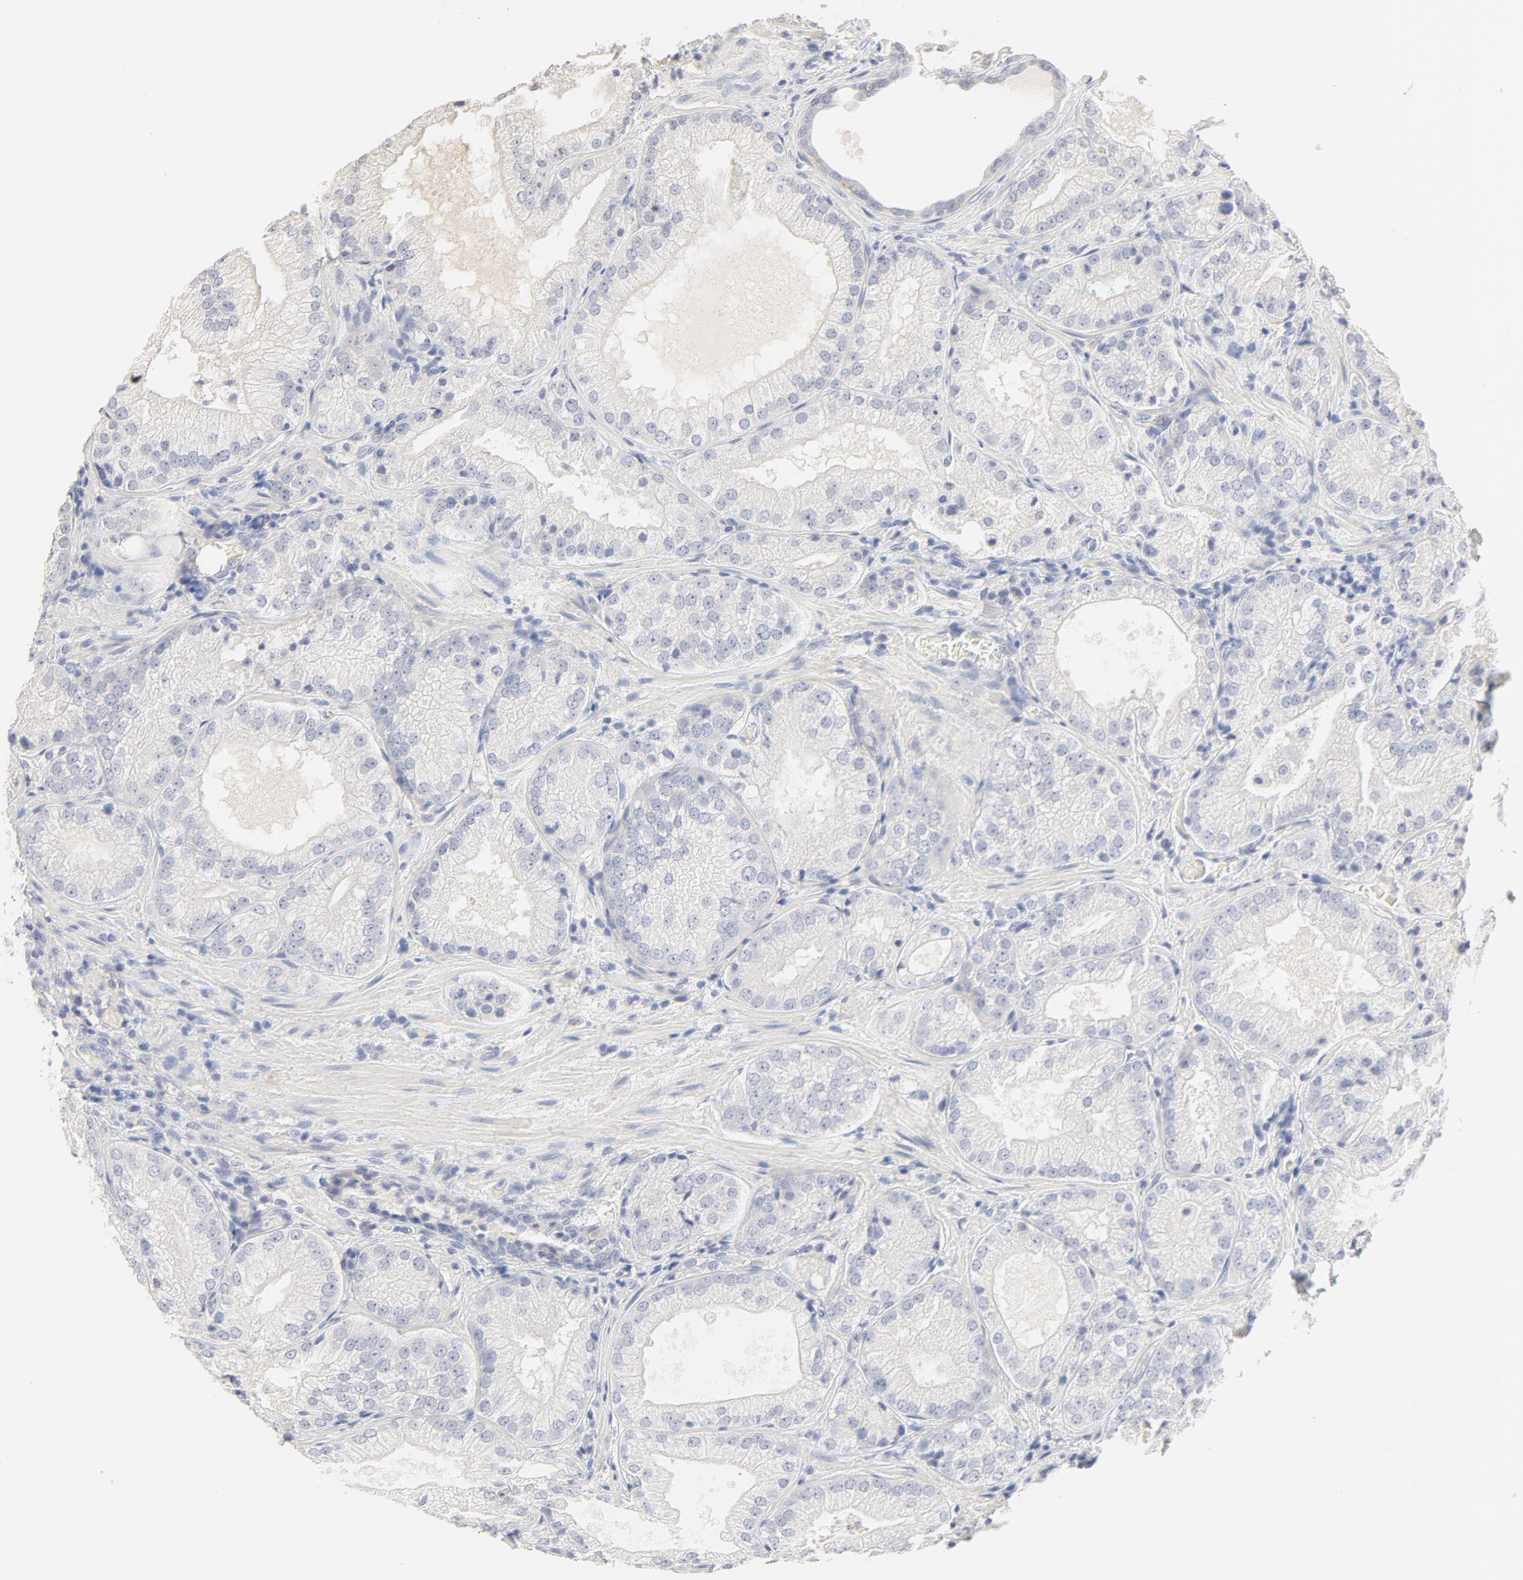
{"staining": {"intensity": "negative", "quantity": "none", "location": "none"}, "tissue": "prostate cancer", "cell_type": "Tumor cells", "image_type": "cancer", "snomed": [{"axis": "morphology", "description": "Adenocarcinoma, Low grade"}, {"axis": "topography", "description": "Prostate"}], "caption": "Immunohistochemistry (IHC) histopathology image of human prostate cancer (adenocarcinoma (low-grade)) stained for a protein (brown), which reveals no expression in tumor cells.", "gene": "FCGBP", "patient": {"sex": "male", "age": 60}}